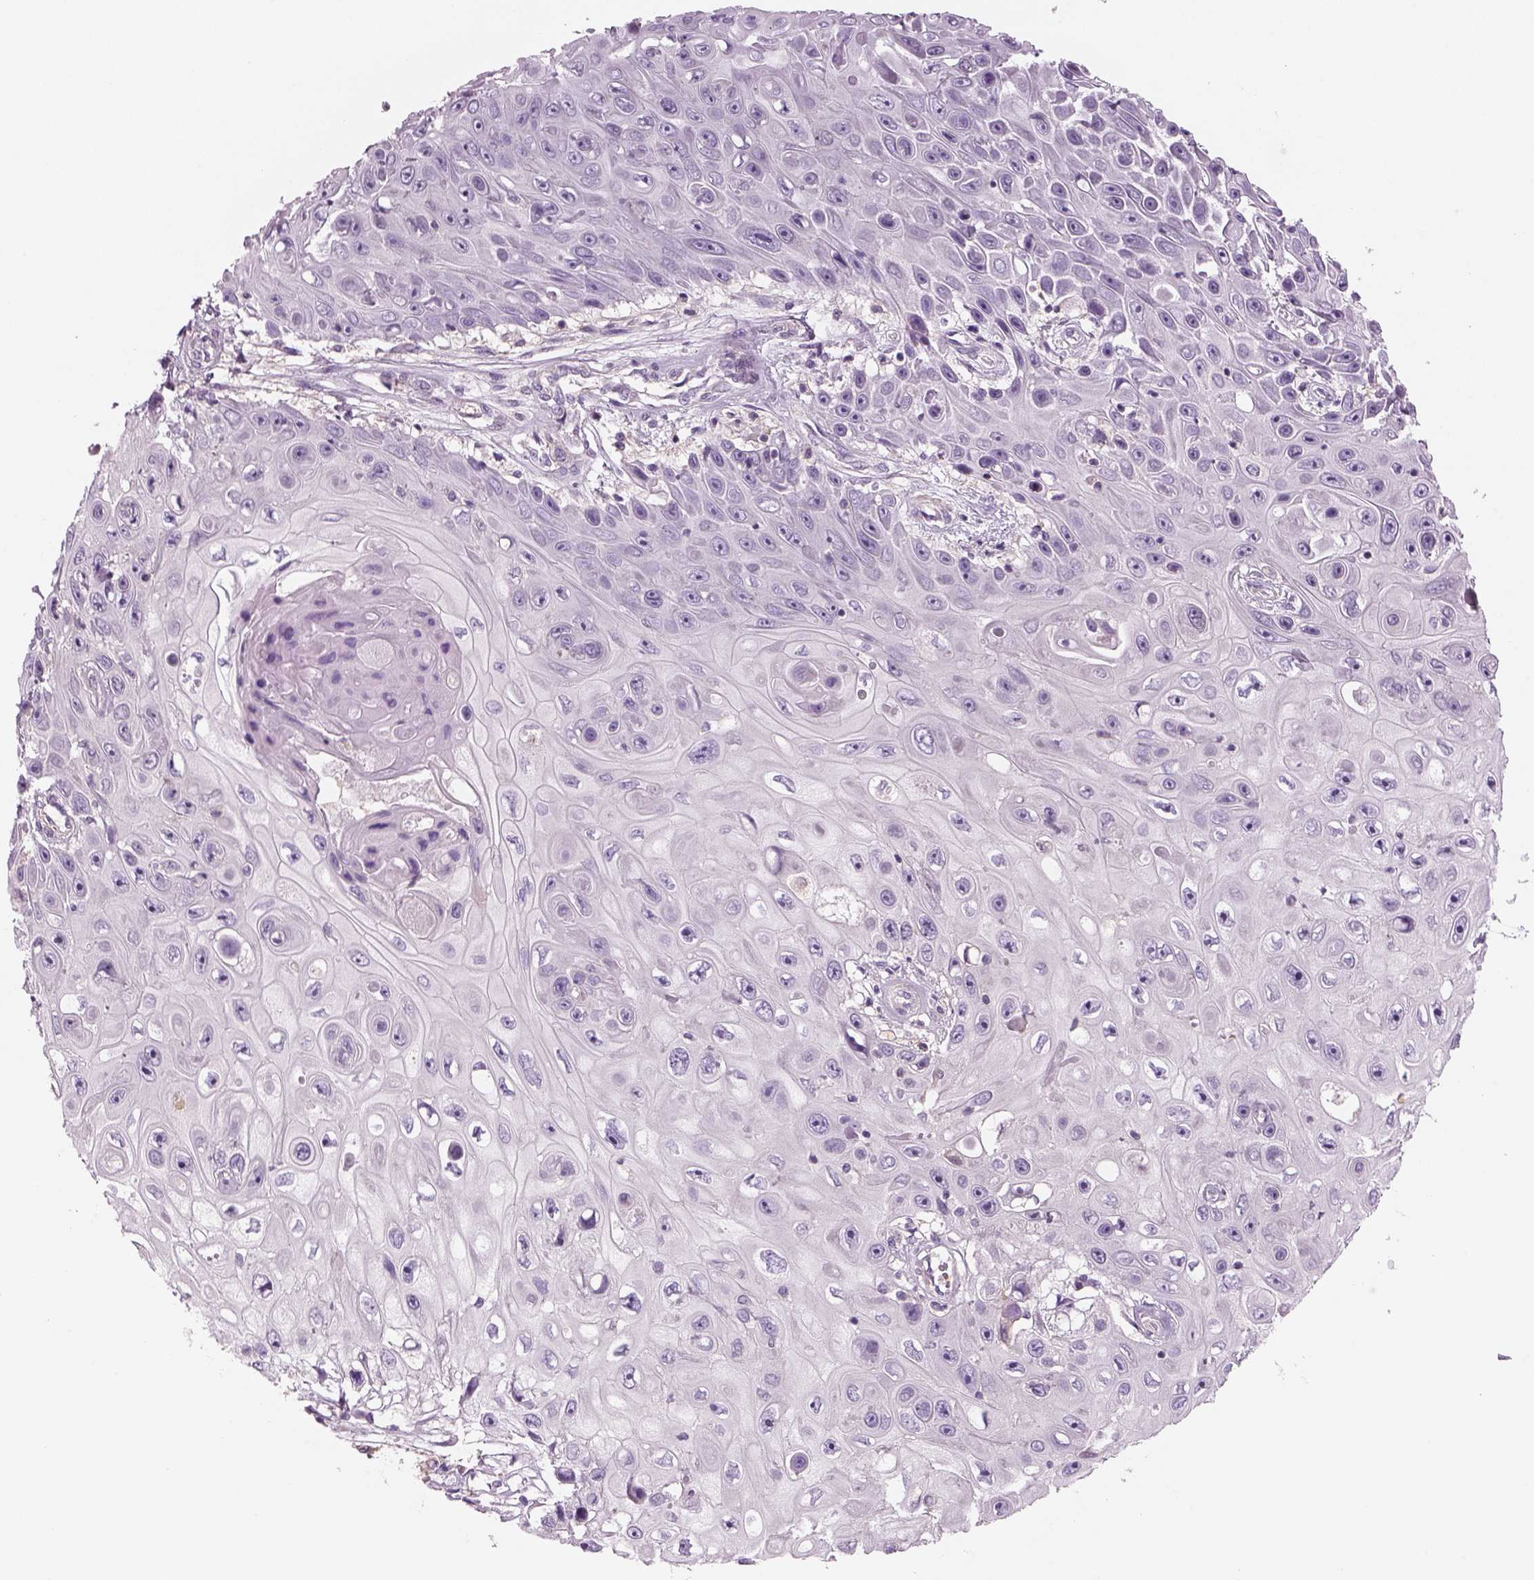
{"staining": {"intensity": "negative", "quantity": "none", "location": "none"}, "tissue": "skin cancer", "cell_type": "Tumor cells", "image_type": "cancer", "snomed": [{"axis": "morphology", "description": "Squamous cell carcinoma, NOS"}, {"axis": "topography", "description": "Skin"}], "caption": "DAB immunohistochemical staining of human skin cancer (squamous cell carcinoma) displays no significant expression in tumor cells.", "gene": "SLC1A7", "patient": {"sex": "male", "age": 82}}